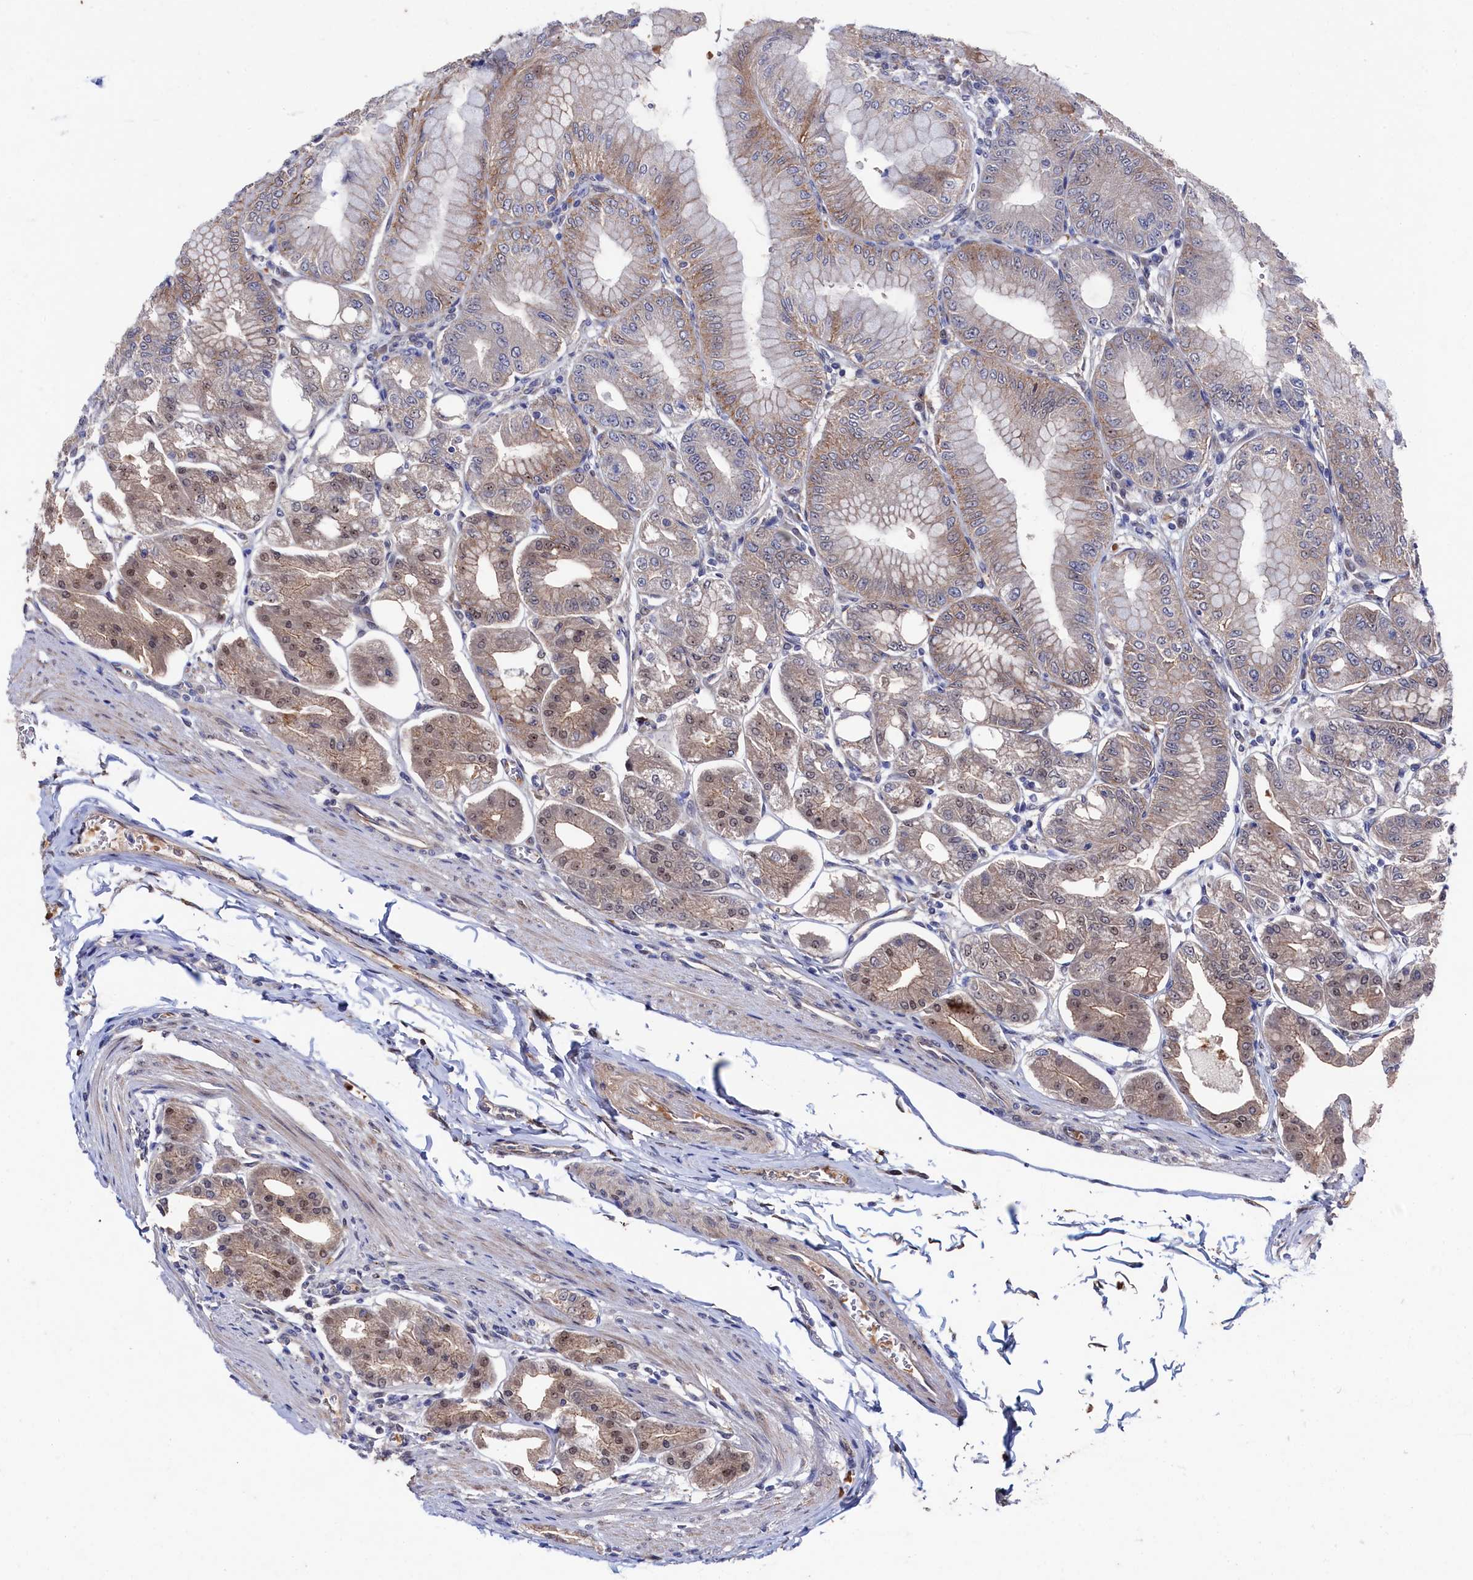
{"staining": {"intensity": "moderate", "quantity": "25%-75%", "location": "cytoplasmic/membranous,nuclear"}, "tissue": "stomach", "cell_type": "Glandular cells", "image_type": "normal", "snomed": [{"axis": "morphology", "description": "Normal tissue, NOS"}, {"axis": "topography", "description": "Stomach, lower"}], "caption": "Protein staining of benign stomach demonstrates moderate cytoplasmic/membranous,nuclear staining in about 25%-75% of glandular cells.", "gene": "RNH1", "patient": {"sex": "male", "age": 71}}